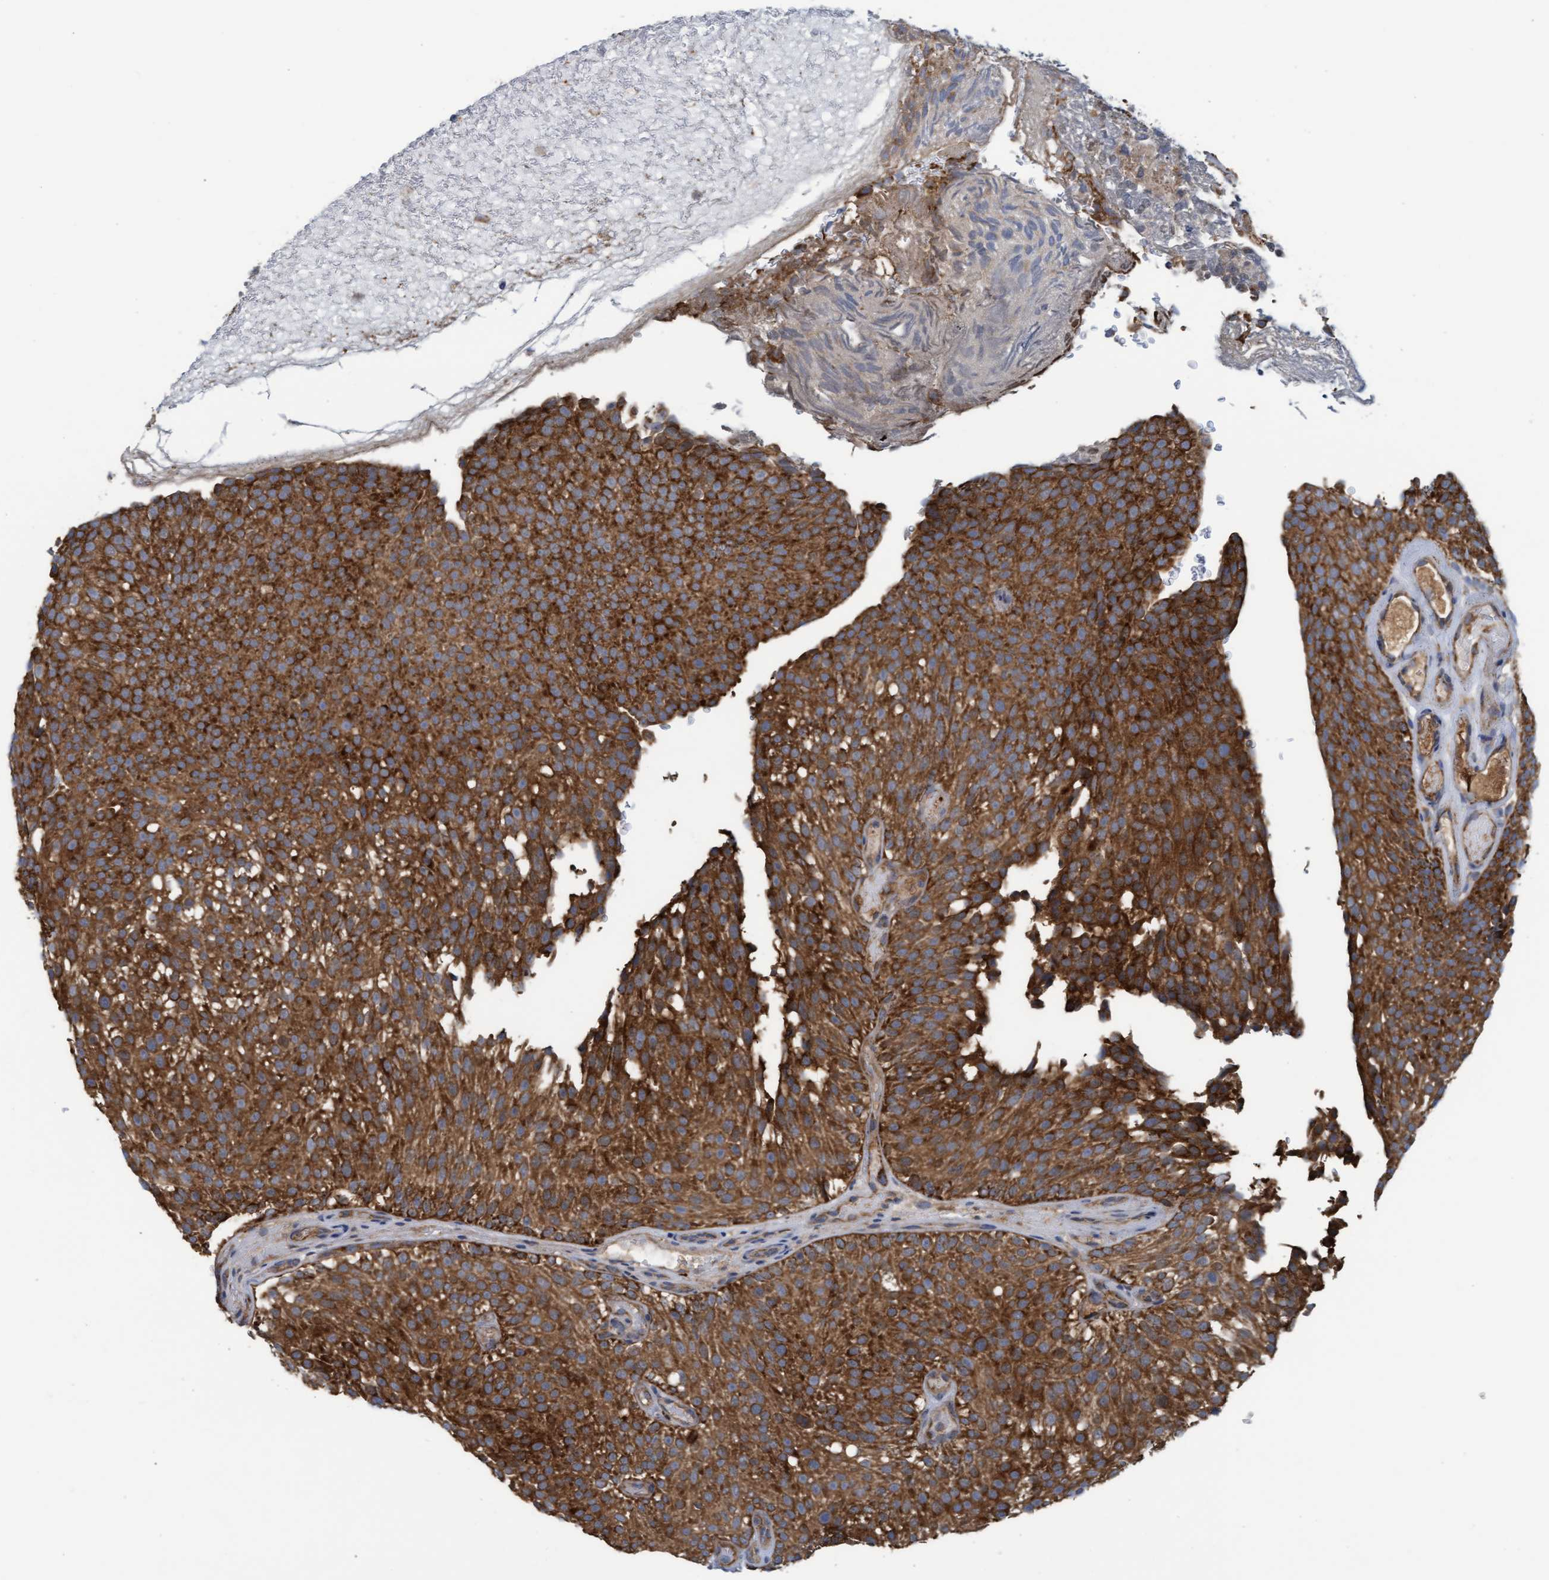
{"staining": {"intensity": "strong", "quantity": ">75%", "location": "cytoplasmic/membranous"}, "tissue": "urothelial cancer", "cell_type": "Tumor cells", "image_type": "cancer", "snomed": [{"axis": "morphology", "description": "Urothelial carcinoma, Low grade"}, {"axis": "topography", "description": "Urinary bladder"}], "caption": "A brown stain highlights strong cytoplasmic/membranous staining of a protein in urothelial carcinoma (low-grade) tumor cells.", "gene": "LRSAM1", "patient": {"sex": "male", "age": 78}}